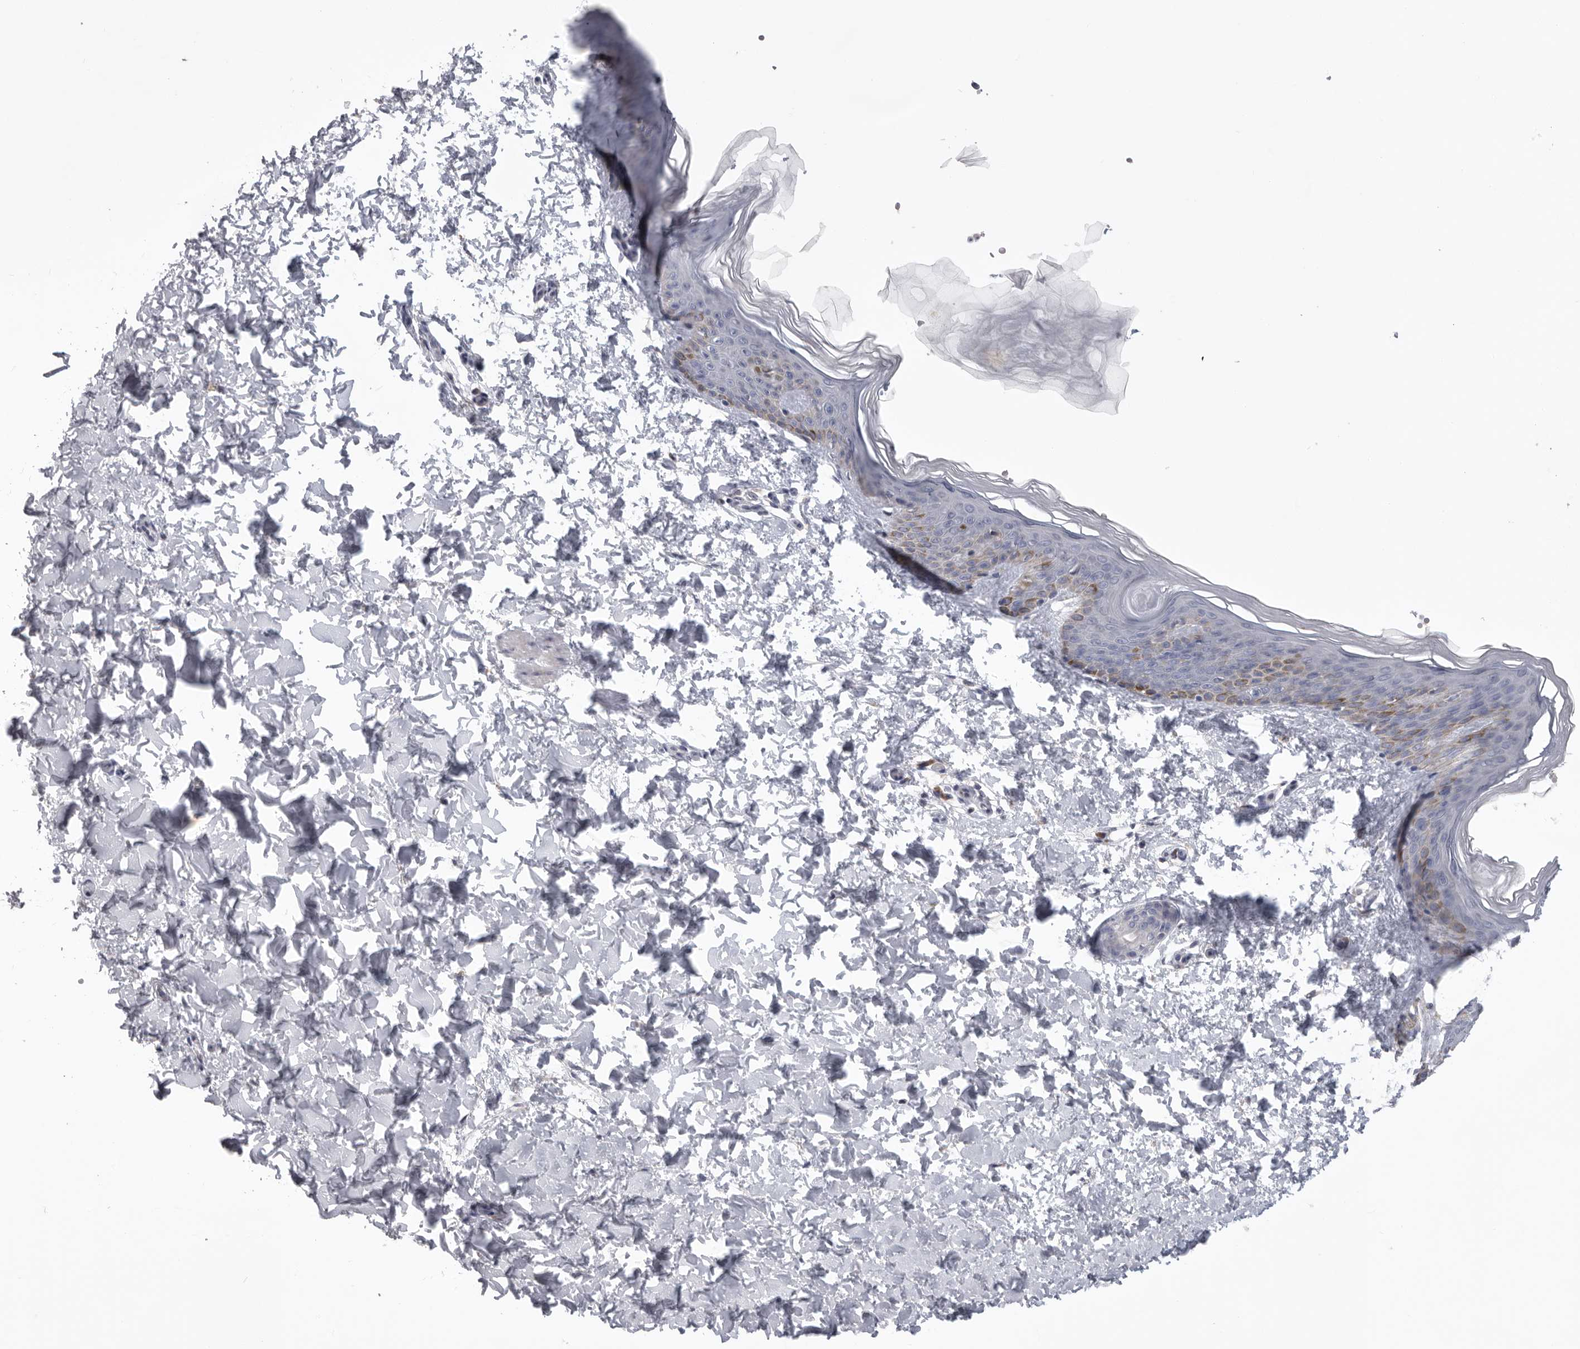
{"staining": {"intensity": "negative", "quantity": "none", "location": "none"}, "tissue": "skin", "cell_type": "Fibroblasts", "image_type": "normal", "snomed": [{"axis": "morphology", "description": "Normal tissue, NOS"}, {"axis": "morphology", "description": "Neoplasm, benign, NOS"}, {"axis": "topography", "description": "Skin"}, {"axis": "topography", "description": "Soft tissue"}], "caption": "The photomicrograph shows no significant expression in fibroblasts of skin.", "gene": "USP24", "patient": {"sex": "male", "age": 26}}